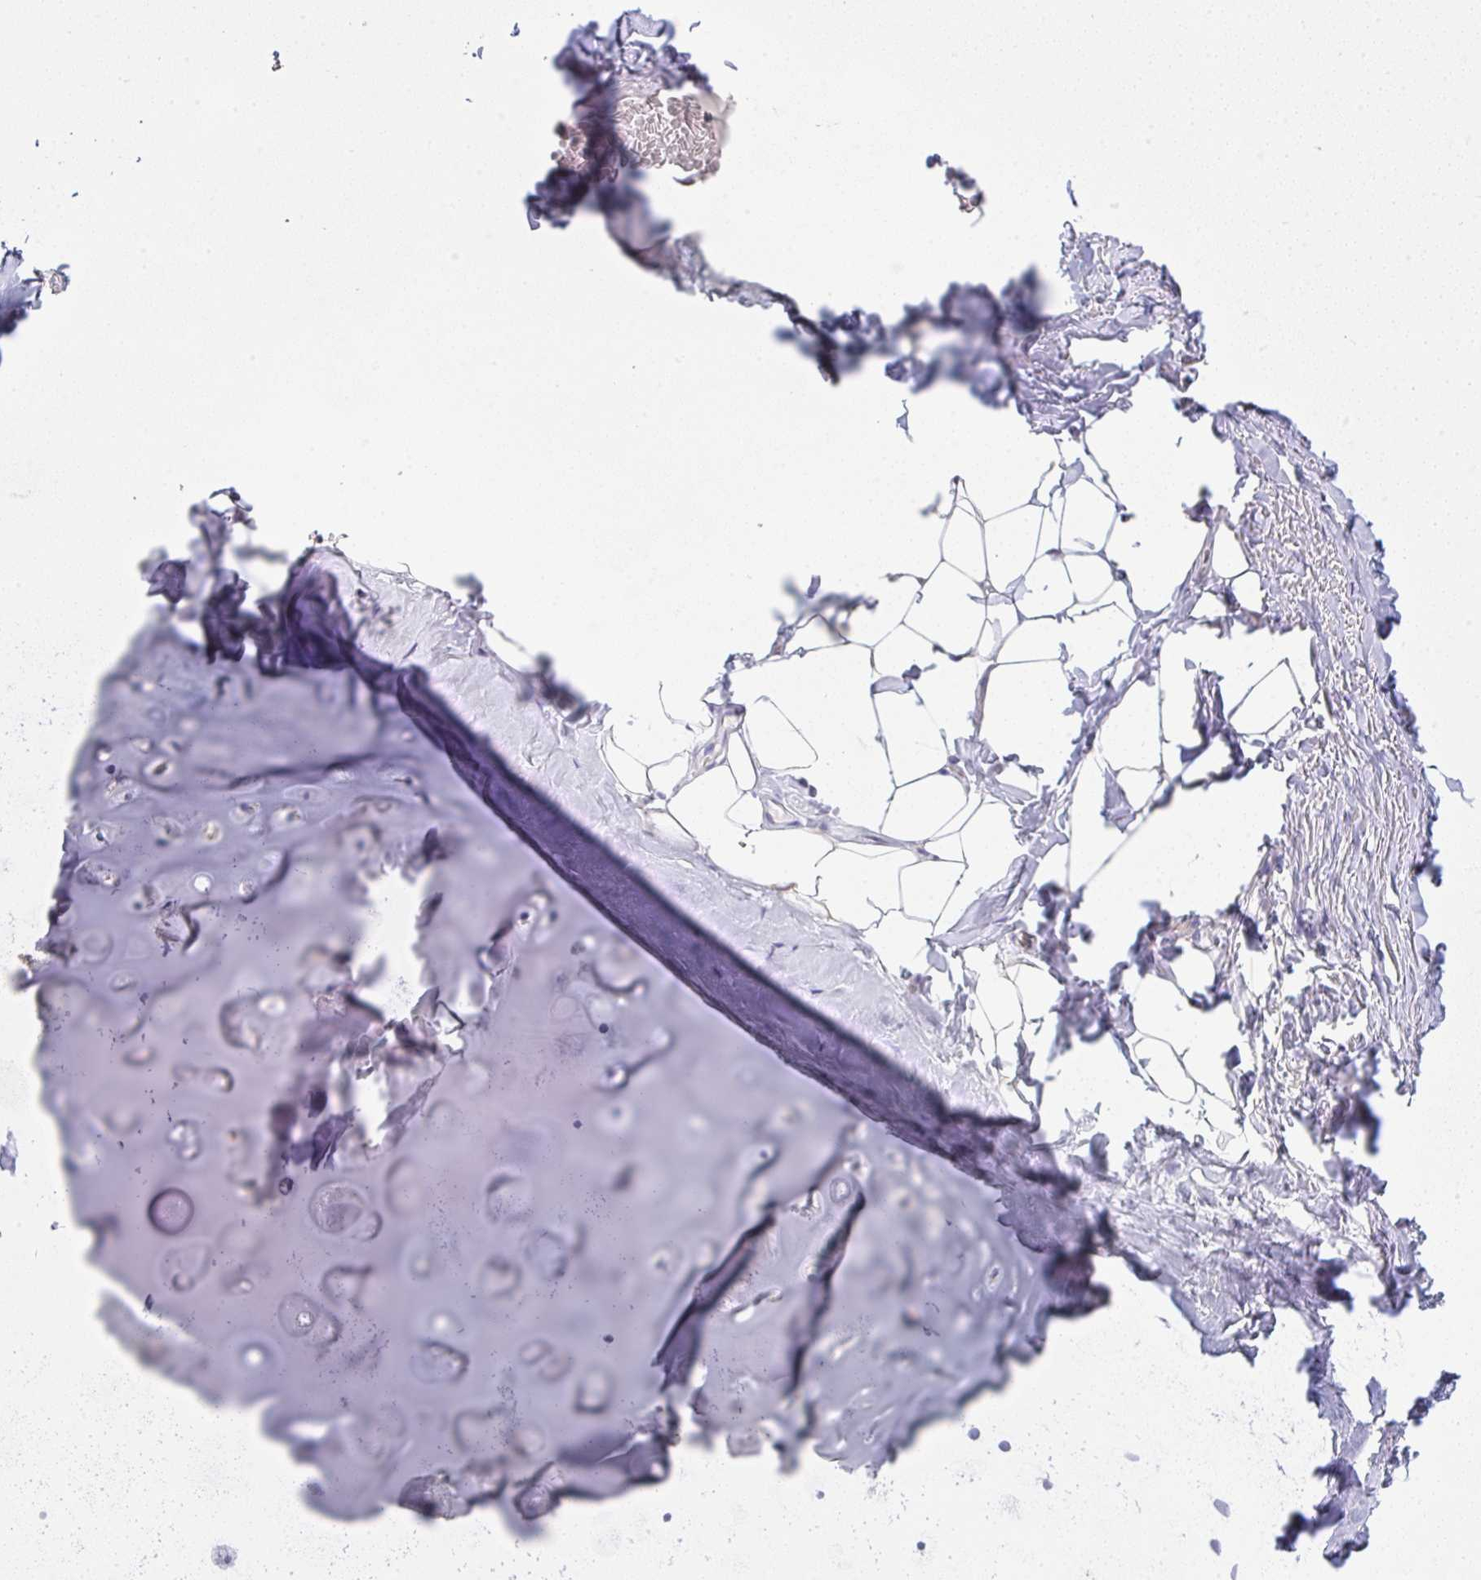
{"staining": {"intensity": "negative", "quantity": "none", "location": "none"}, "tissue": "adipose tissue", "cell_type": "Adipocytes", "image_type": "normal", "snomed": [{"axis": "morphology", "description": "Normal tissue, NOS"}, {"axis": "topography", "description": "Cartilage tissue"}, {"axis": "topography", "description": "Bronchus"}, {"axis": "topography", "description": "Peripheral nerve tissue"}], "caption": "This histopathology image is of benign adipose tissue stained with immunohistochemistry to label a protein in brown with the nuclei are counter-stained blue. There is no expression in adipocytes. Brightfield microscopy of IHC stained with DAB (3,3'-diaminobenzidine) (brown) and hematoxylin (blue), captured at high magnification.", "gene": "GALNT16", "patient": {"sex": "male", "age": 67}}